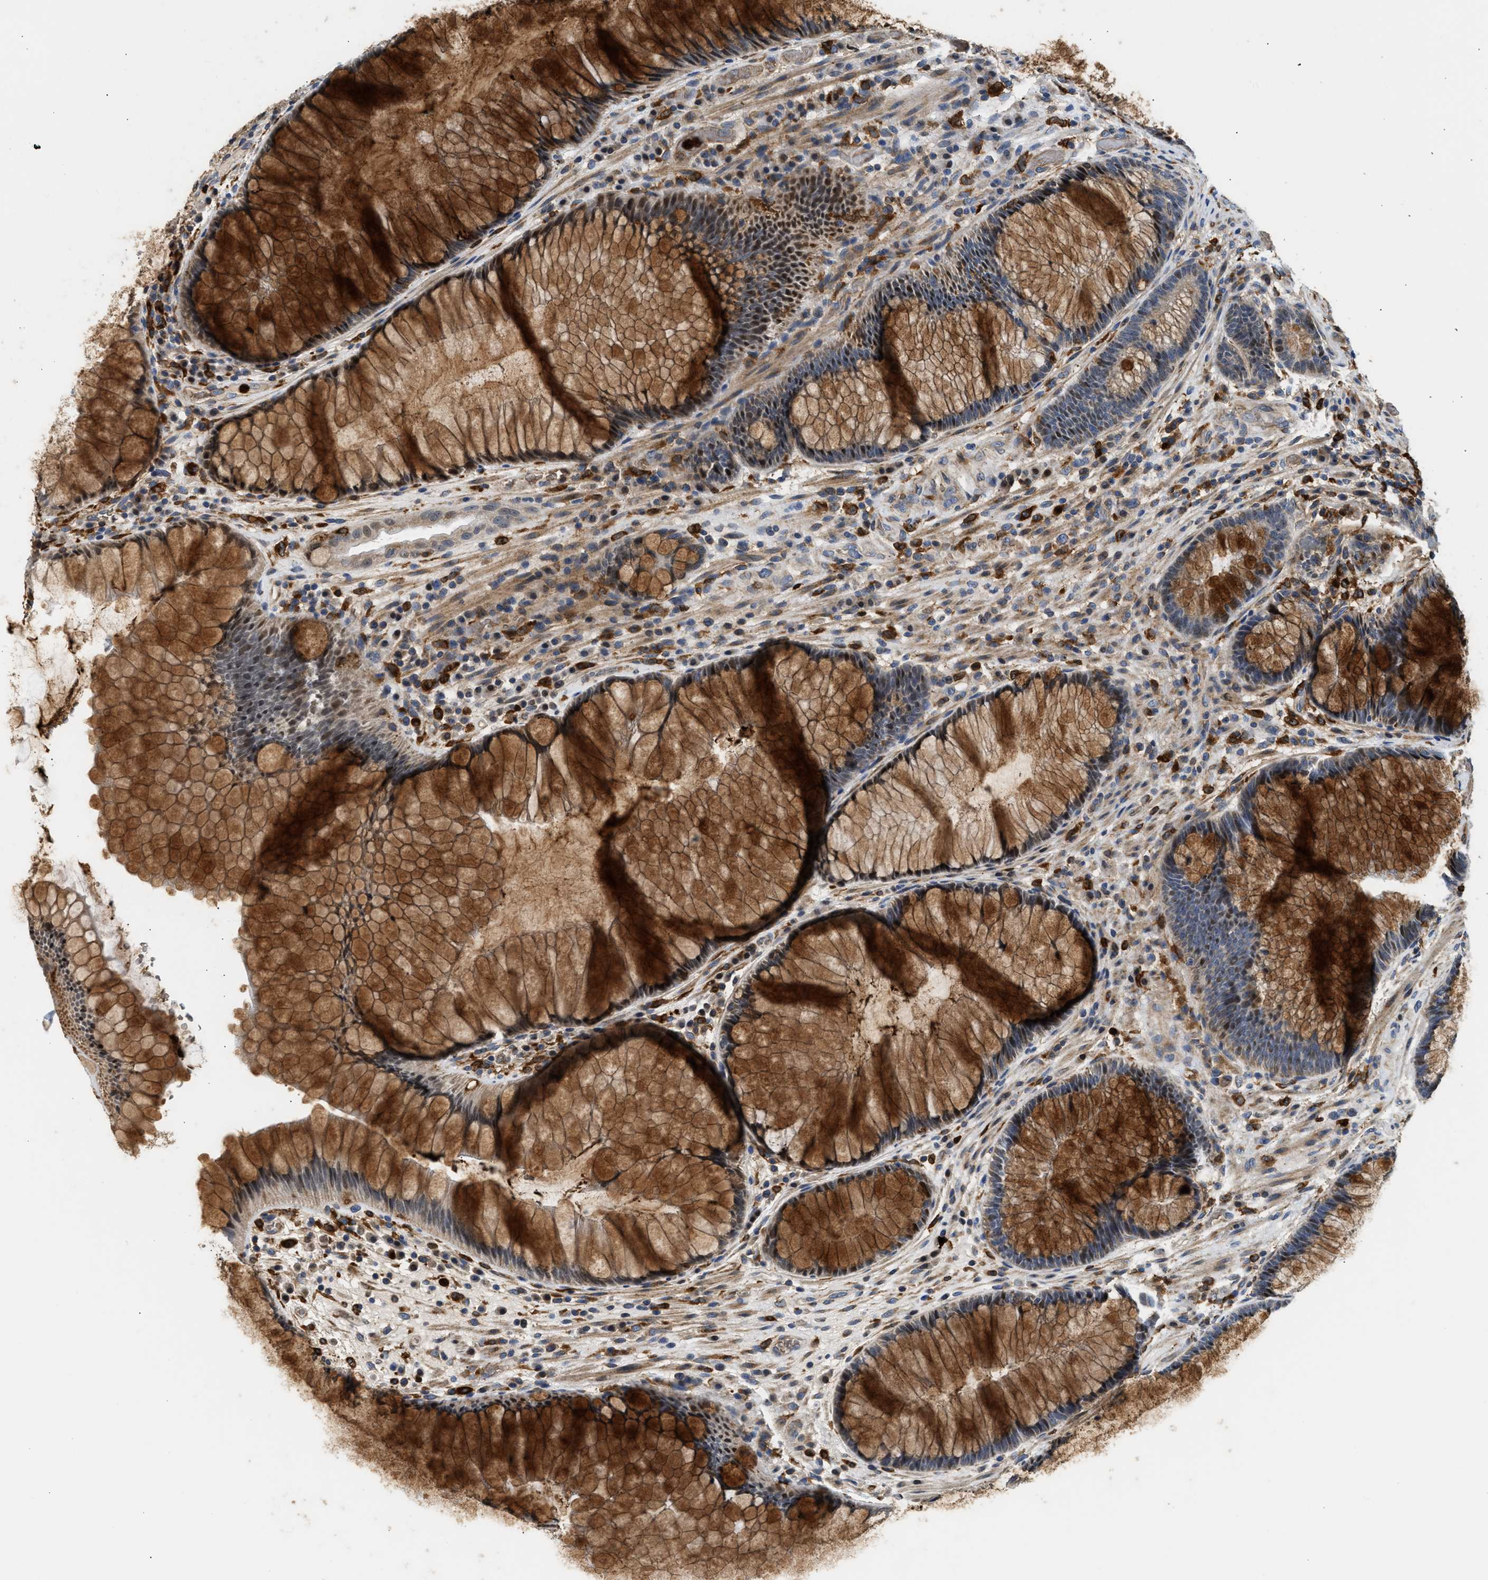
{"staining": {"intensity": "strong", "quantity": ">75%", "location": "cytoplasmic/membranous,nuclear"}, "tissue": "rectum", "cell_type": "Glandular cells", "image_type": "normal", "snomed": [{"axis": "morphology", "description": "Normal tissue, NOS"}, {"axis": "topography", "description": "Rectum"}], "caption": "Strong cytoplasmic/membranous,nuclear protein staining is present in about >75% of glandular cells in rectum. (brown staining indicates protein expression, while blue staining denotes nuclei).", "gene": "RAB31", "patient": {"sex": "male", "age": 51}}